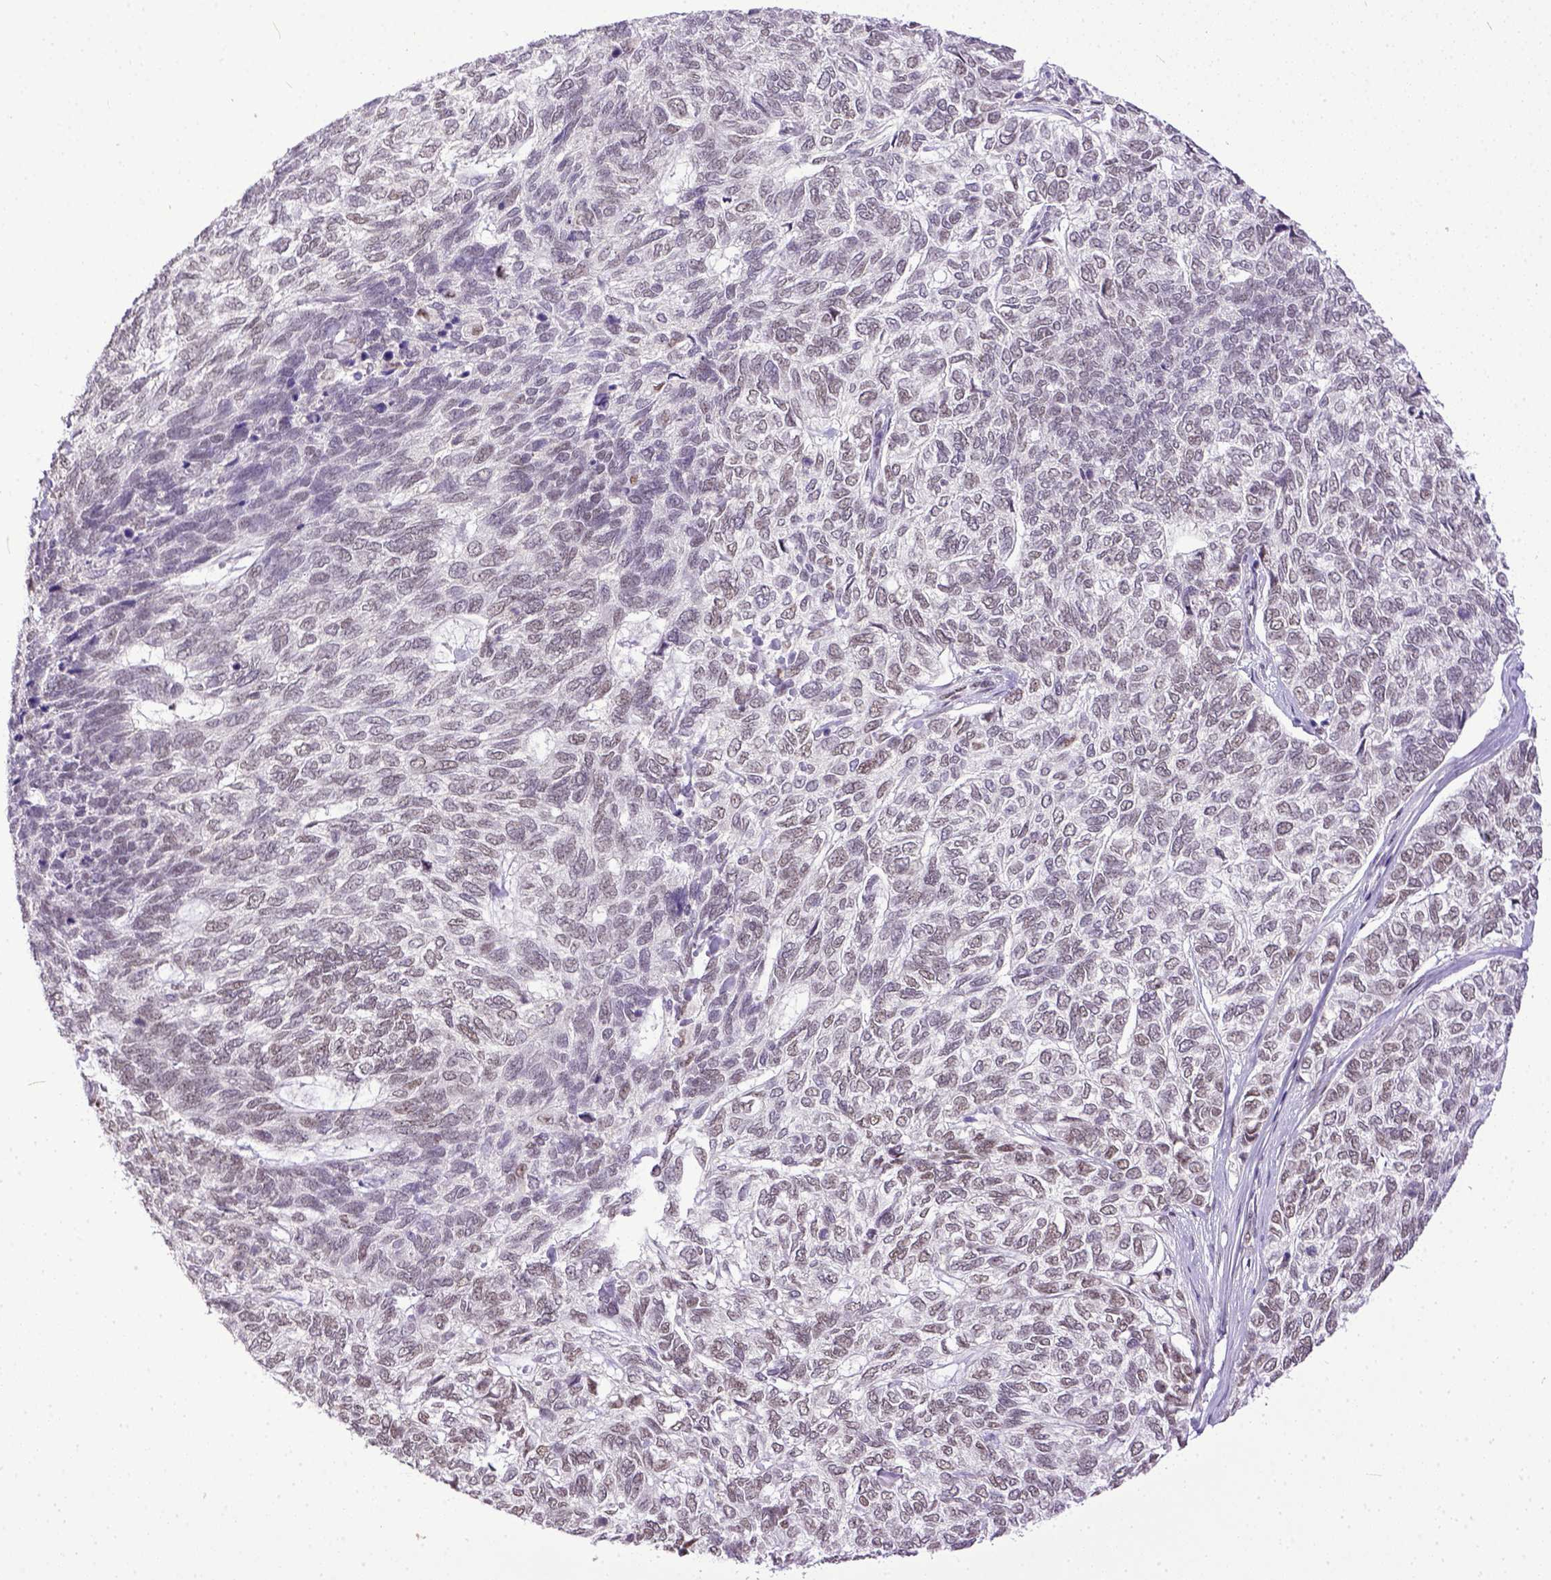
{"staining": {"intensity": "negative", "quantity": "none", "location": "none"}, "tissue": "skin cancer", "cell_type": "Tumor cells", "image_type": "cancer", "snomed": [{"axis": "morphology", "description": "Basal cell carcinoma"}, {"axis": "topography", "description": "Skin"}], "caption": "IHC of human skin cancer exhibits no expression in tumor cells.", "gene": "ERCC1", "patient": {"sex": "female", "age": 65}}